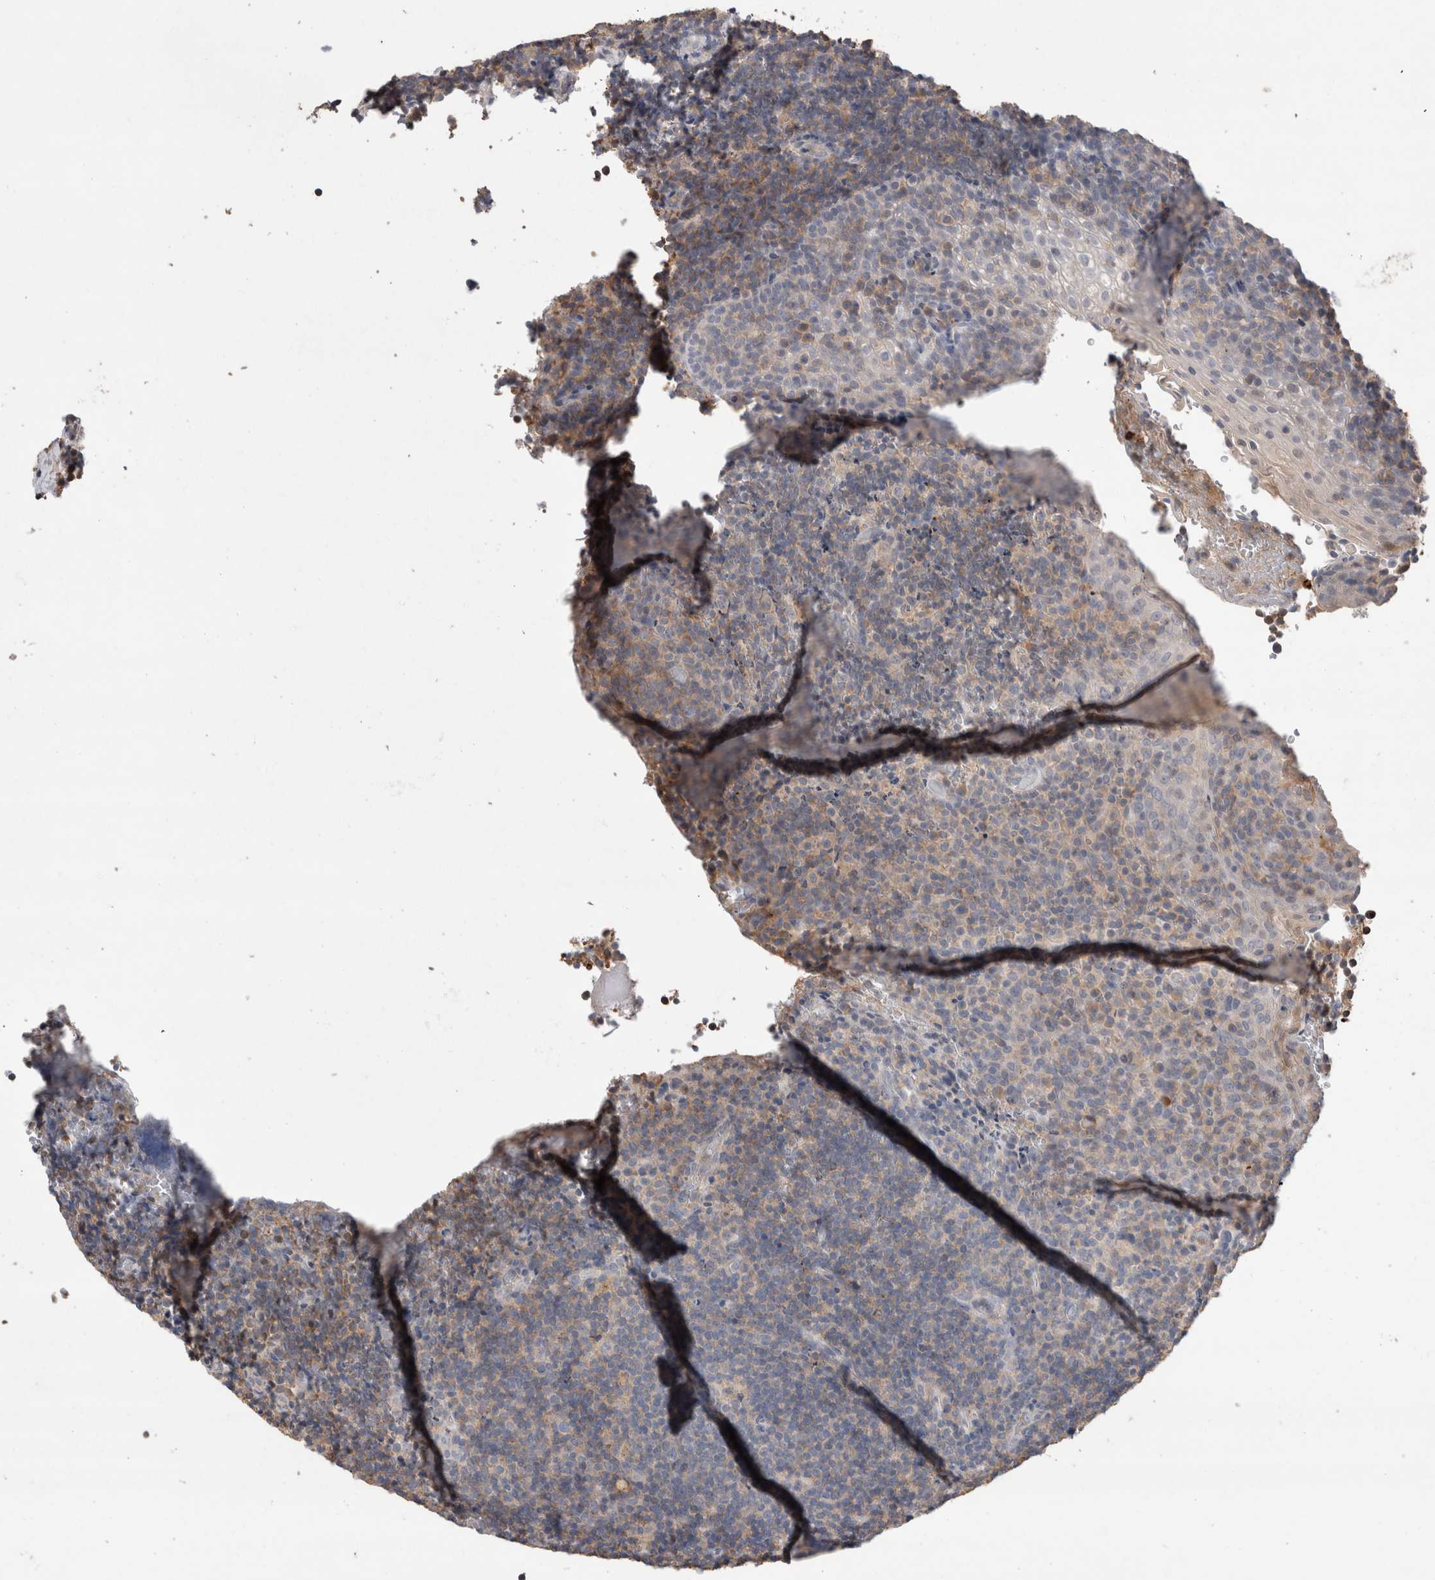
{"staining": {"intensity": "weak", "quantity": "<25%", "location": "cytoplasmic/membranous"}, "tissue": "lymphoma", "cell_type": "Tumor cells", "image_type": "cancer", "snomed": [{"axis": "morphology", "description": "Malignant lymphoma, non-Hodgkin's type, High grade"}, {"axis": "topography", "description": "Tonsil"}], "caption": "Tumor cells are negative for brown protein staining in malignant lymphoma, non-Hodgkin's type (high-grade).", "gene": "TRIM5", "patient": {"sex": "female", "age": 36}}